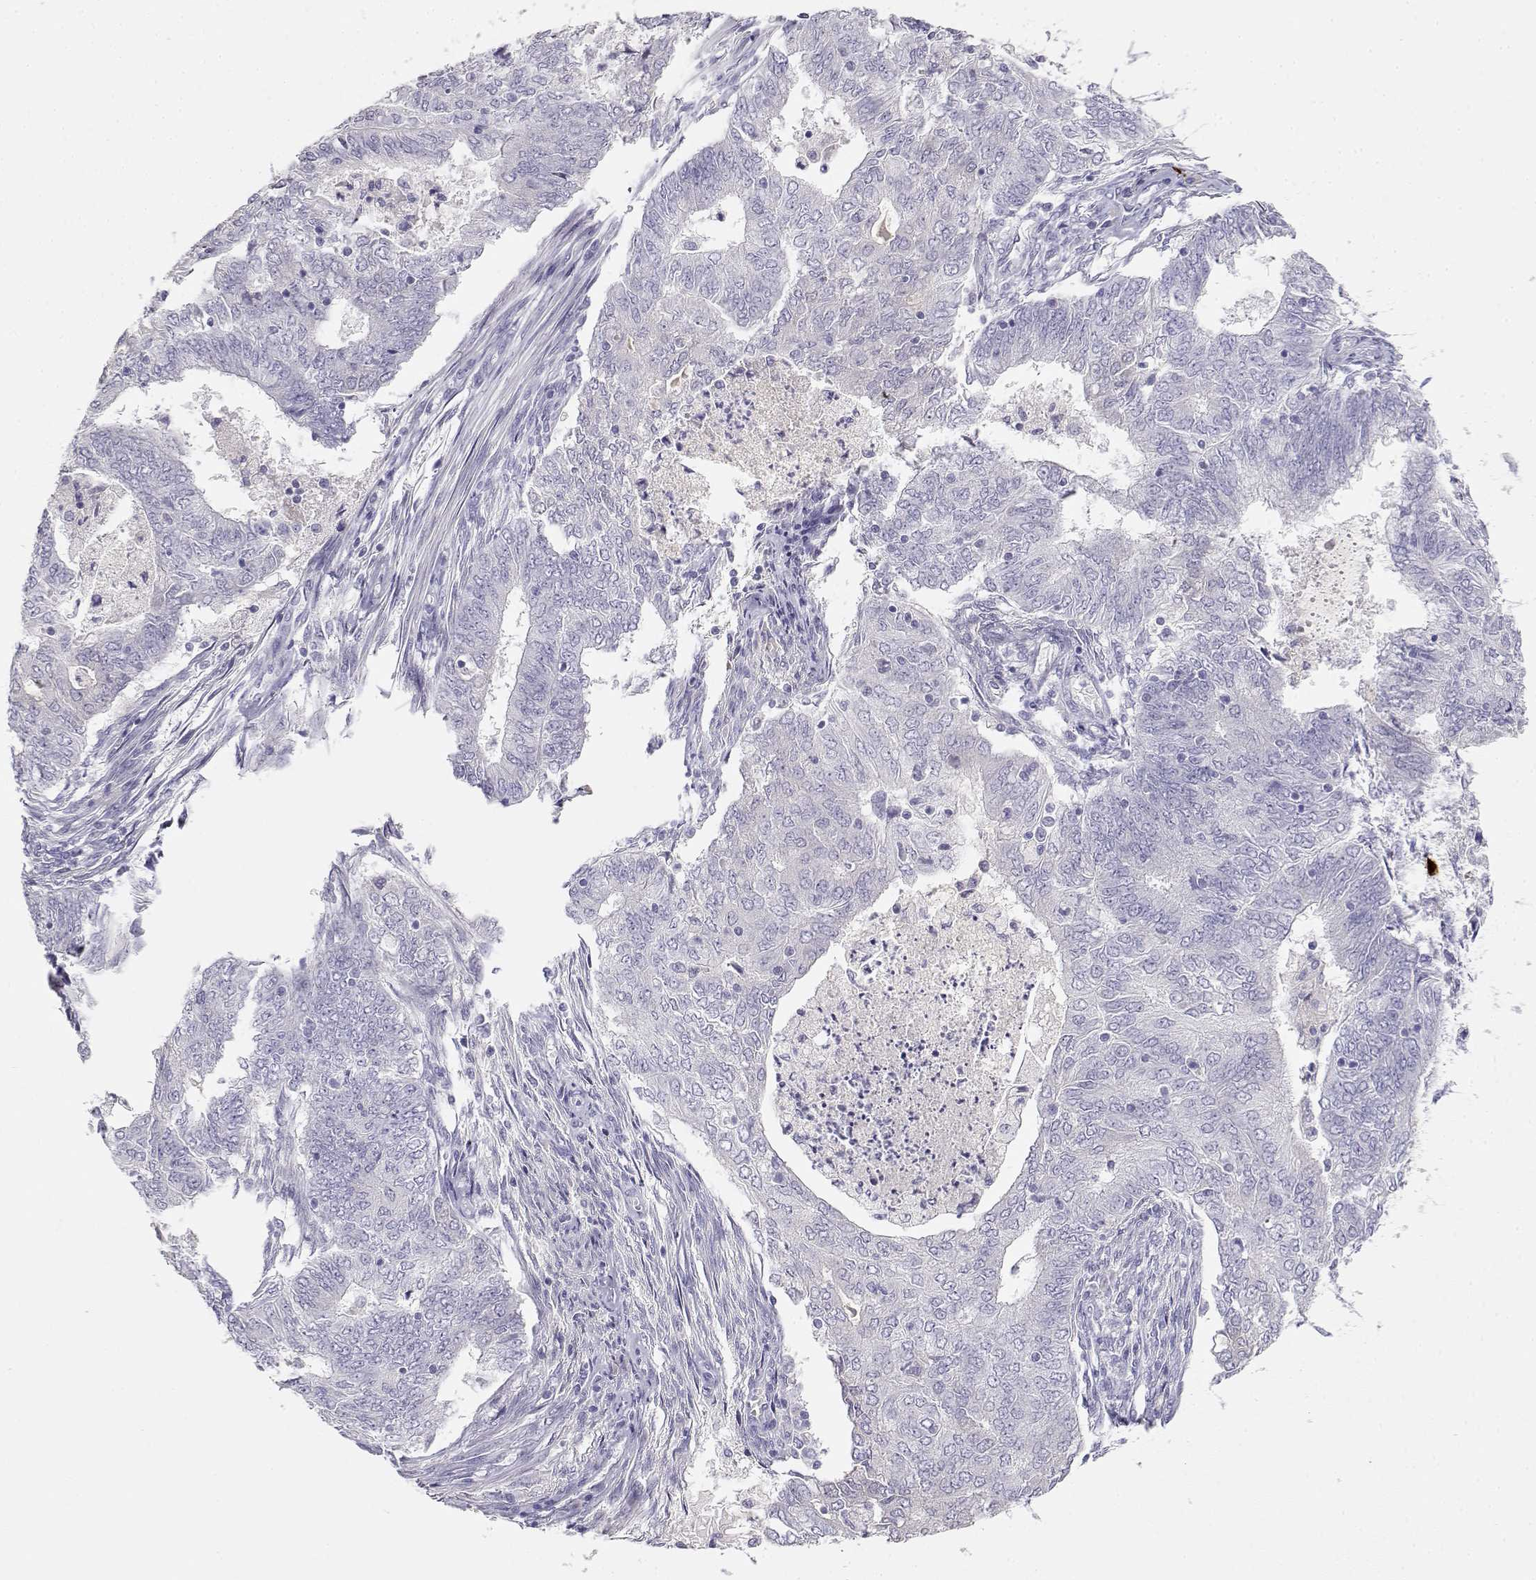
{"staining": {"intensity": "negative", "quantity": "none", "location": "none"}, "tissue": "endometrial cancer", "cell_type": "Tumor cells", "image_type": "cancer", "snomed": [{"axis": "morphology", "description": "Adenocarcinoma, NOS"}, {"axis": "topography", "description": "Endometrium"}], "caption": "High power microscopy micrograph of an immunohistochemistry image of endometrial cancer (adenocarcinoma), revealing no significant expression in tumor cells. The staining is performed using DAB (3,3'-diaminobenzidine) brown chromogen with nuclei counter-stained in using hematoxylin.", "gene": "GPR174", "patient": {"sex": "female", "age": 62}}